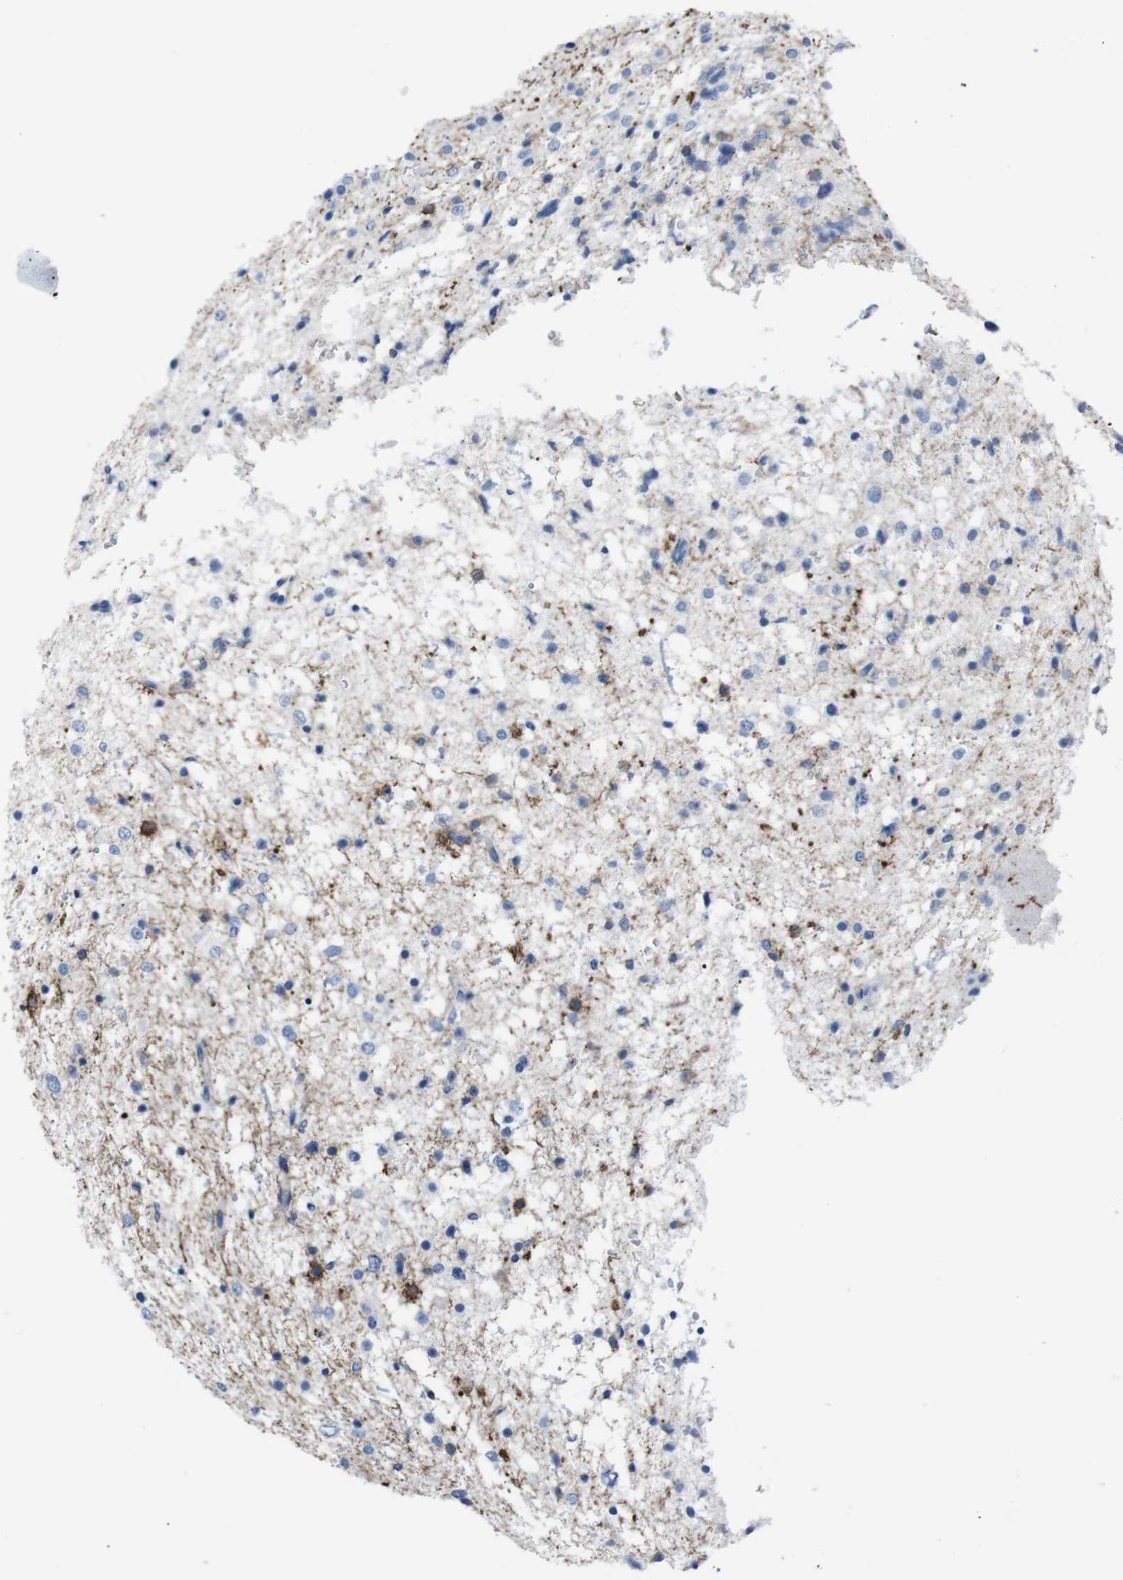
{"staining": {"intensity": "strong", "quantity": "<25%", "location": "cytoplasmic/membranous"}, "tissue": "glioma", "cell_type": "Tumor cells", "image_type": "cancer", "snomed": [{"axis": "morphology", "description": "Glioma, malignant, Low grade"}, {"axis": "topography", "description": "Brain"}], "caption": "Human glioma stained for a protein (brown) shows strong cytoplasmic/membranous positive staining in approximately <25% of tumor cells.", "gene": "ST6GAL1", "patient": {"sex": "female", "age": 37}}